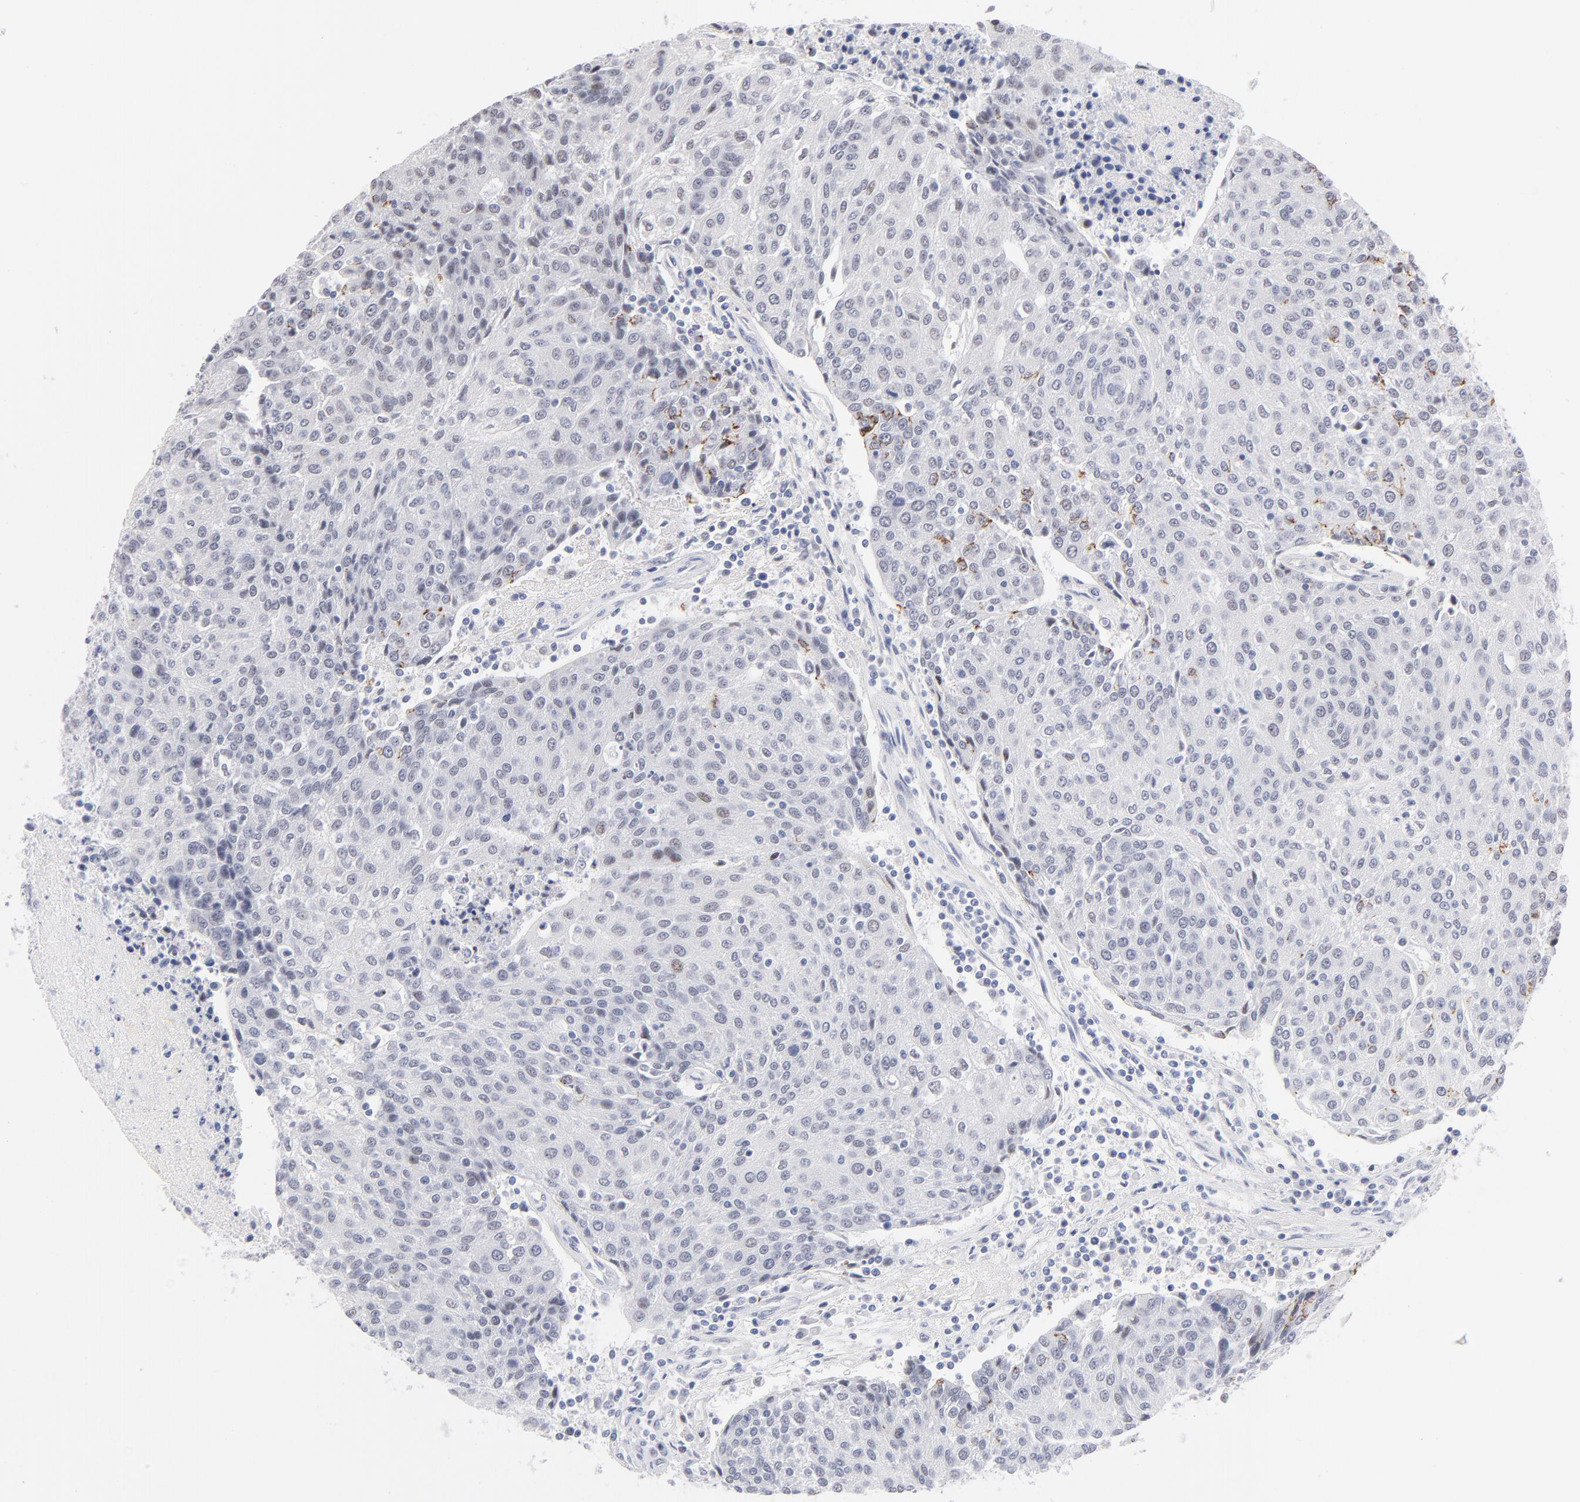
{"staining": {"intensity": "negative", "quantity": "none", "location": "none"}, "tissue": "urothelial cancer", "cell_type": "Tumor cells", "image_type": "cancer", "snomed": [{"axis": "morphology", "description": "Urothelial carcinoma, High grade"}, {"axis": "topography", "description": "Urinary bladder"}], "caption": "DAB (3,3'-diaminobenzidine) immunohistochemical staining of high-grade urothelial carcinoma shows no significant expression in tumor cells.", "gene": "KHNYN", "patient": {"sex": "female", "age": 85}}